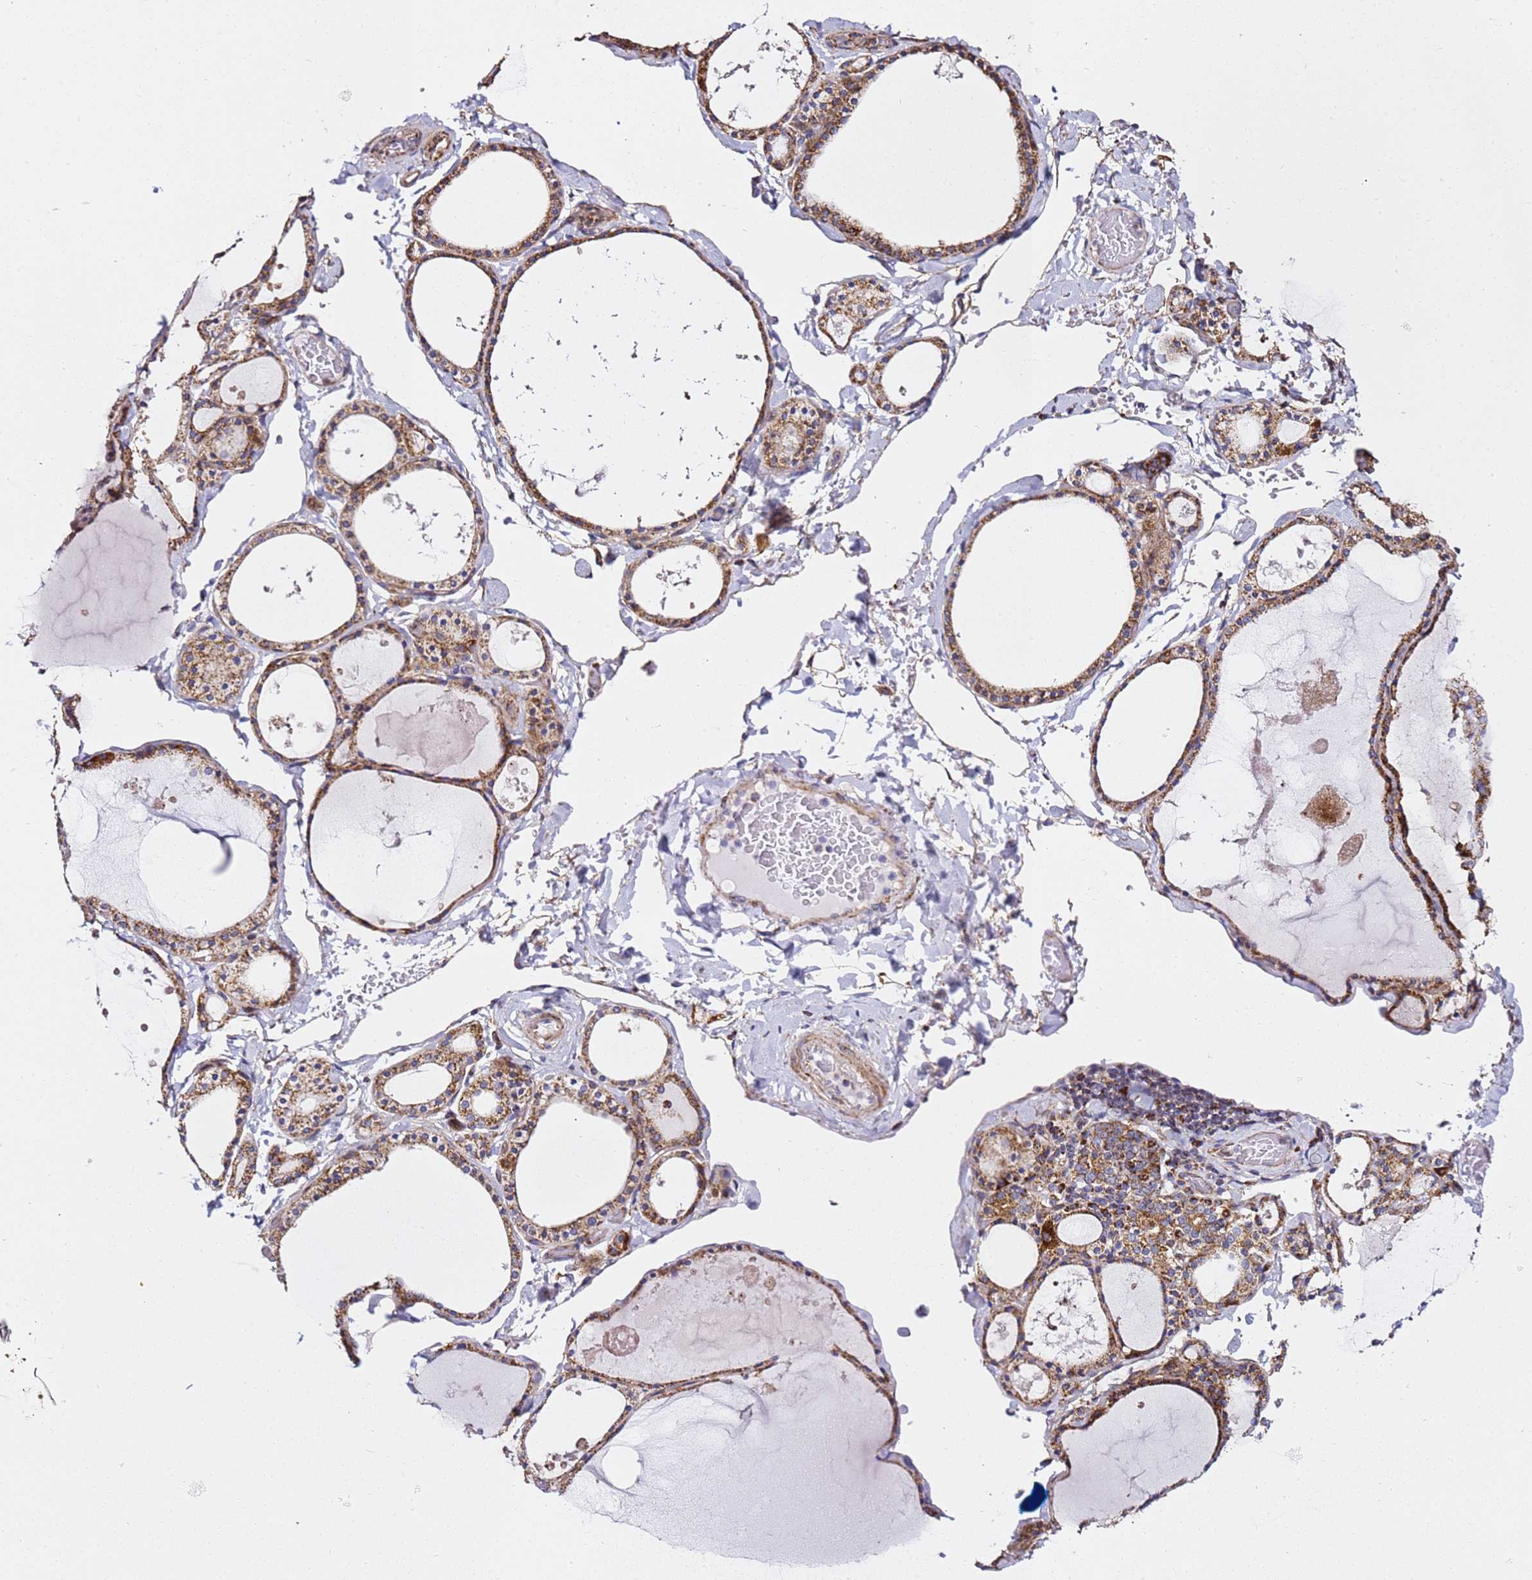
{"staining": {"intensity": "strong", "quantity": ">75%", "location": "cytoplasmic/membranous"}, "tissue": "thyroid gland", "cell_type": "Glandular cells", "image_type": "normal", "snomed": [{"axis": "morphology", "description": "Normal tissue, NOS"}, {"axis": "topography", "description": "Thyroid gland"}], "caption": "Thyroid gland stained with a brown dye demonstrates strong cytoplasmic/membranous positive expression in about >75% of glandular cells.", "gene": "NDUFA3", "patient": {"sex": "male", "age": 56}}